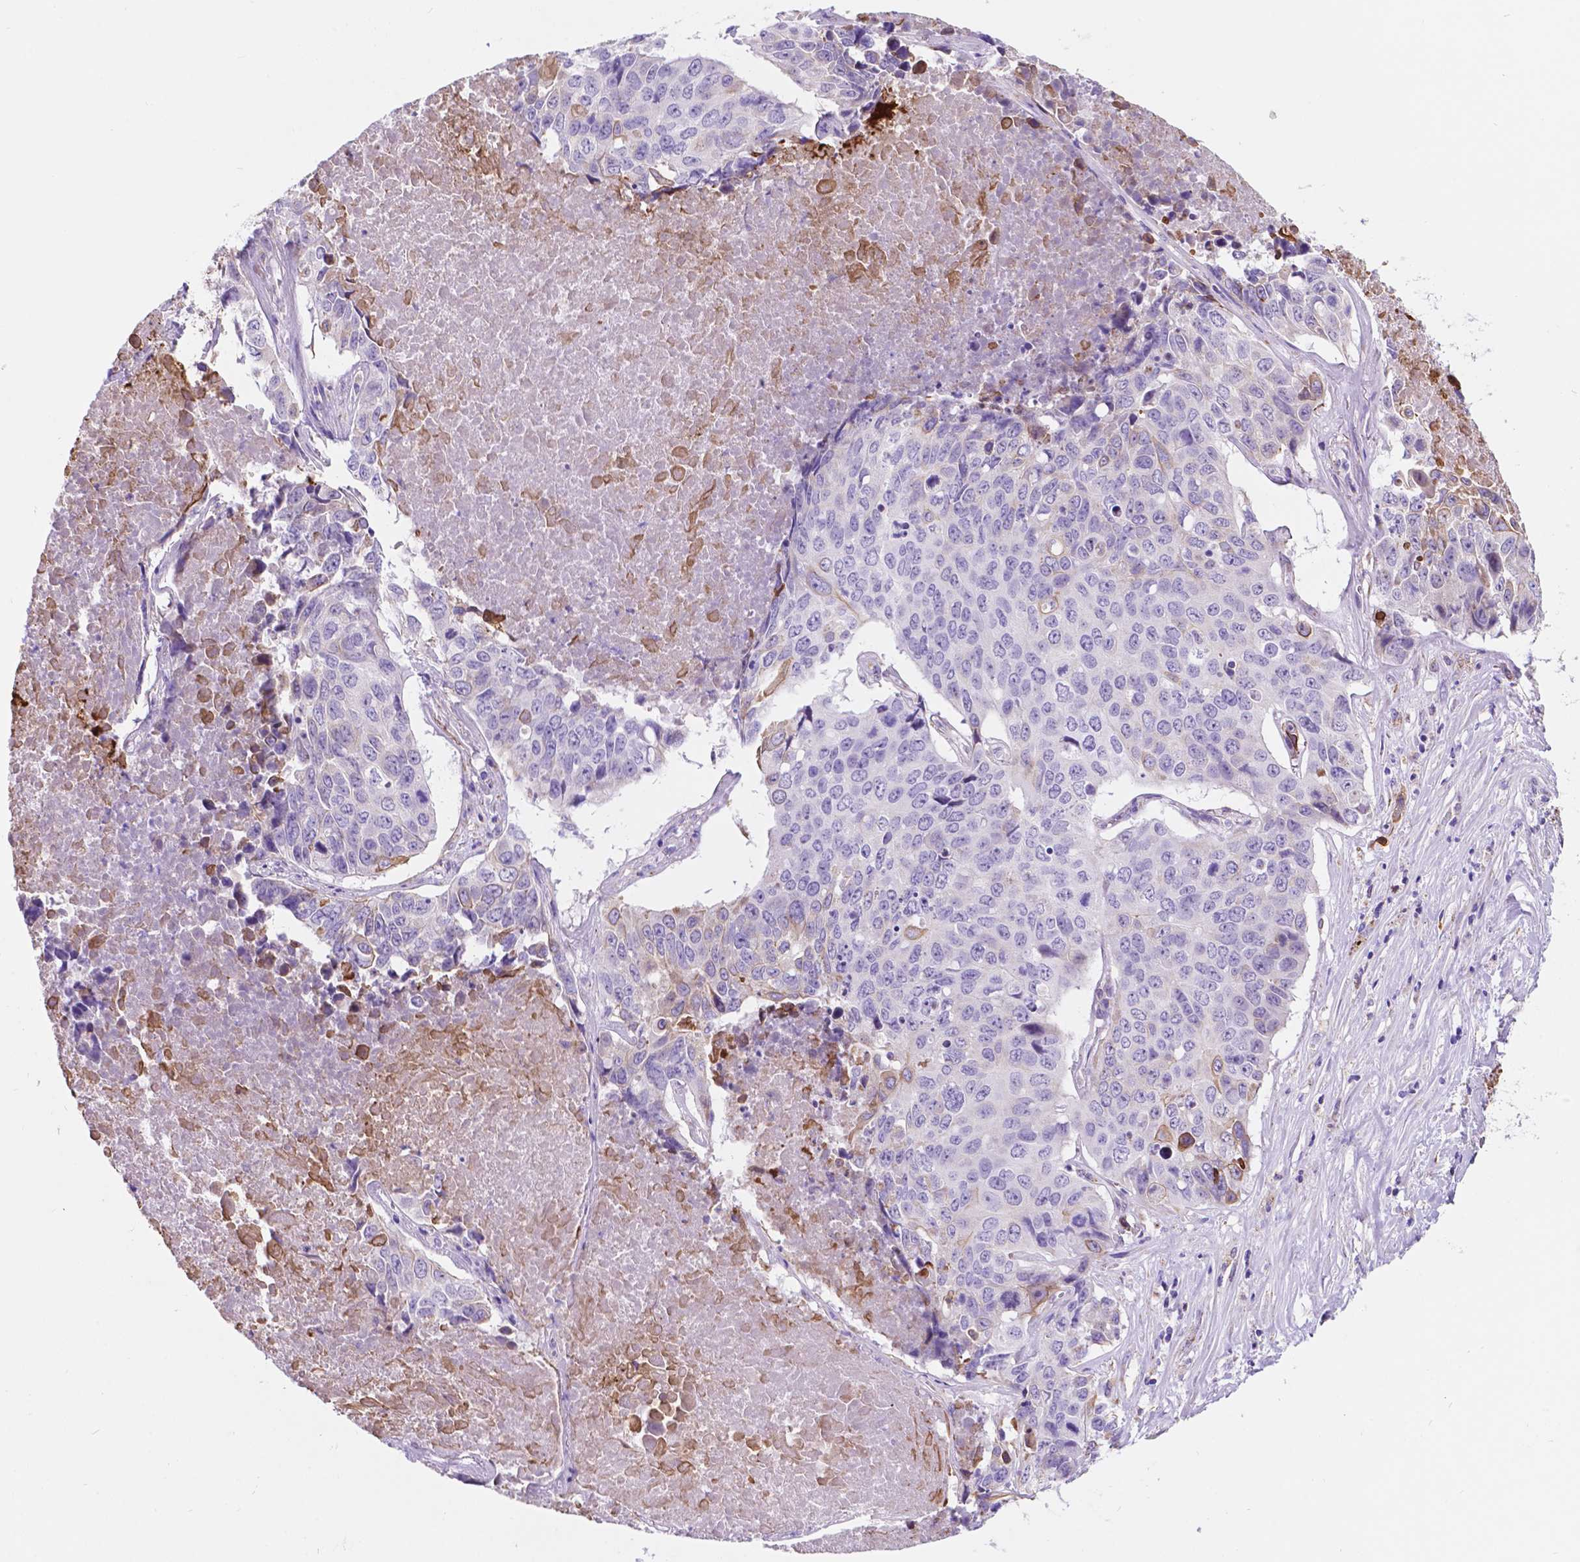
{"staining": {"intensity": "negative", "quantity": "none", "location": "none"}, "tissue": "lung cancer", "cell_type": "Tumor cells", "image_type": "cancer", "snomed": [{"axis": "morphology", "description": "Normal tissue, NOS"}, {"axis": "morphology", "description": "Squamous cell carcinoma, NOS"}, {"axis": "topography", "description": "Bronchus"}, {"axis": "topography", "description": "Lung"}], "caption": "Tumor cells are negative for protein expression in human lung cancer.", "gene": "TRPV5", "patient": {"sex": "male", "age": 64}}